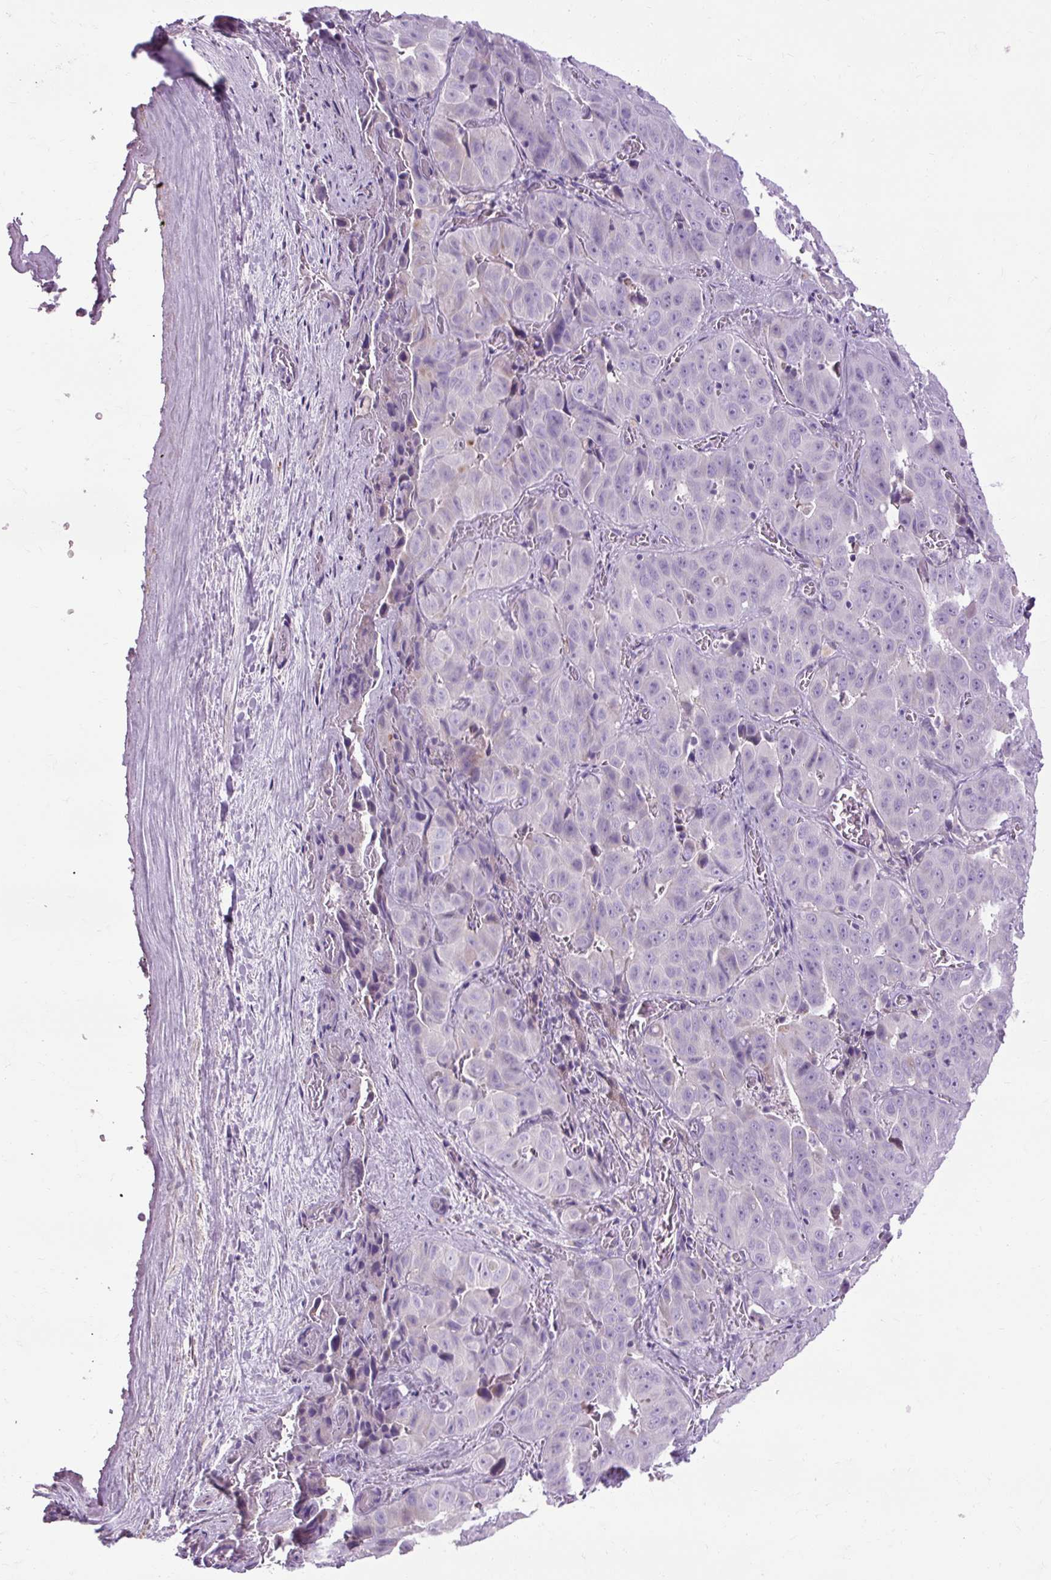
{"staining": {"intensity": "negative", "quantity": "none", "location": "none"}, "tissue": "liver cancer", "cell_type": "Tumor cells", "image_type": "cancer", "snomed": [{"axis": "morphology", "description": "Cholangiocarcinoma"}, {"axis": "topography", "description": "Liver"}], "caption": "DAB immunohistochemical staining of human liver cholangiocarcinoma shows no significant positivity in tumor cells. The staining was performed using DAB (3,3'-diaminobenzidine) to visualize the protein expression in brown, while the nuclei were stained in blue with hematoxylin (Magnification: 20x).", "gene": "ARRDC2", "patient": {"sex": "female", "age": 52}}